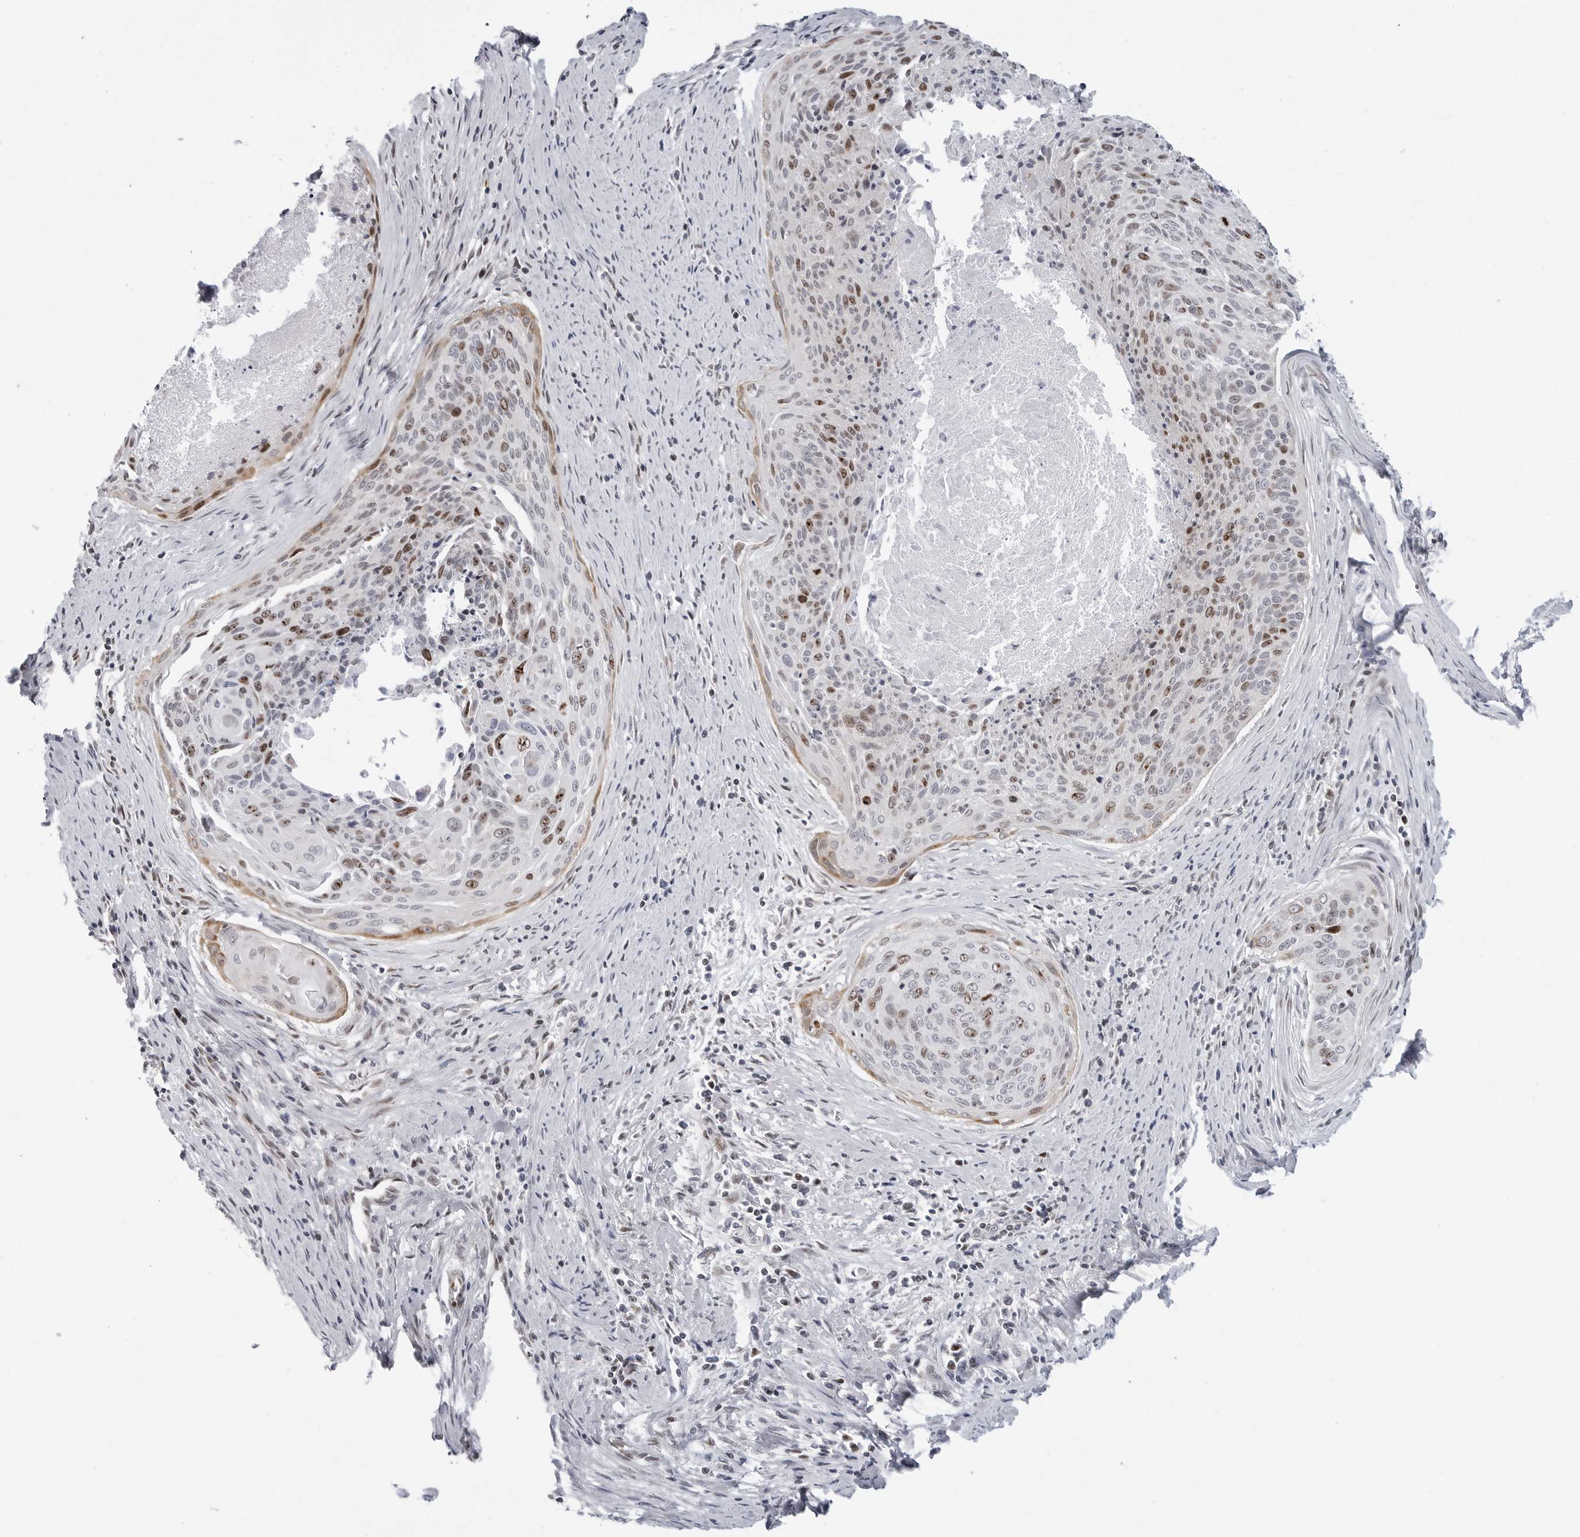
{"staining": {"intensity": "moderate", "quantity": "25%-75%", "location": "nuclear"}, "tissue": "cervical cancer", "cell_type": "Tumor cells", "image_type": "cancer", "snomed": [{"axis": "morphology", "description": "Squamous cell carcinoma, NOS"}, {"axis": "topography", "description": "Cervix"}], "caption": "Moderate nuclear positivity is present in approximately 25%-75% of tumor cells in squamous cell carcinoma (cervical). Using DAB (3,3'-diaminobenzidine) (brown) and hematoxylin (blue) stains, captured at high magnification using brightfield microscopy.", "gene": "FAM135B", "patient": {"sex": "female", "age": 55}}